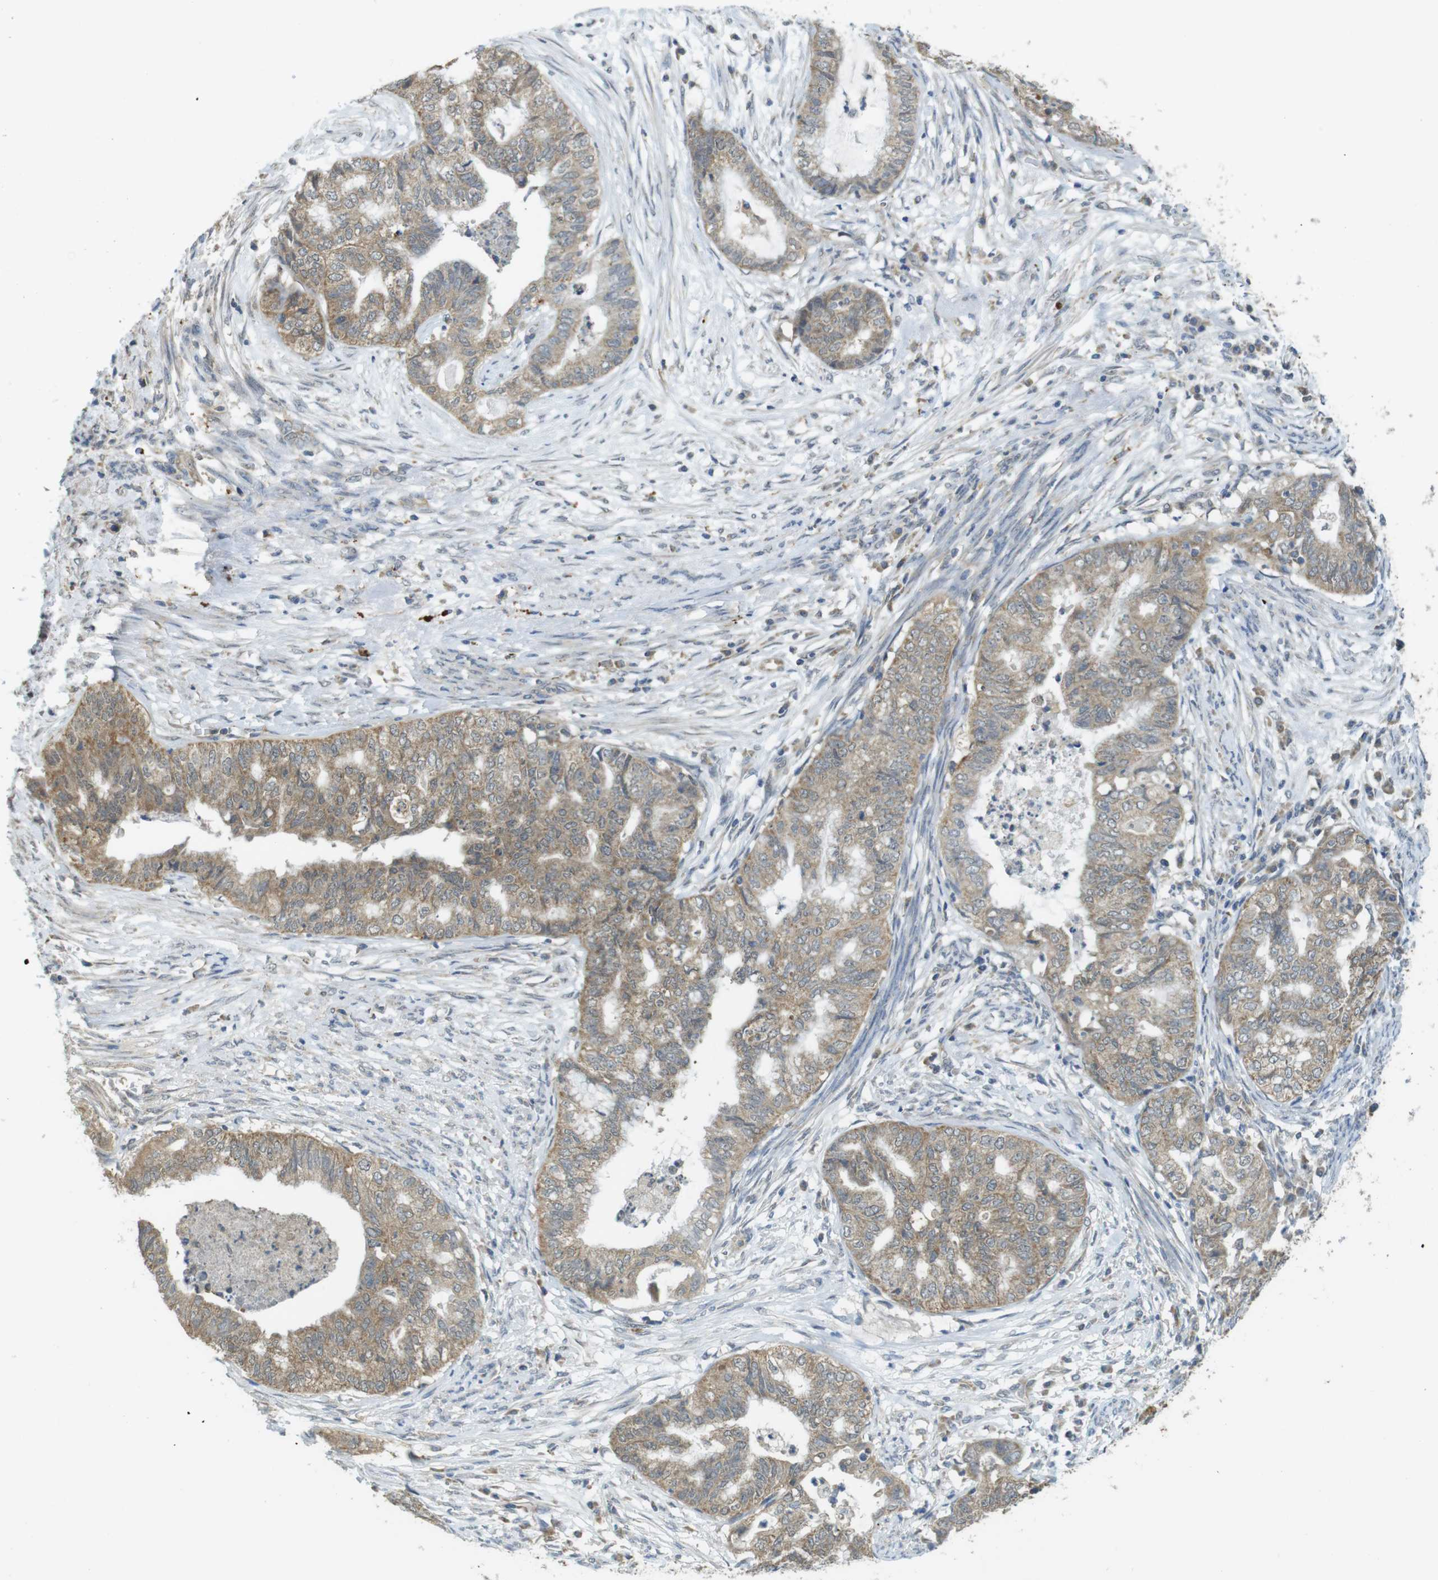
{"staining": {"intensity": "weak", "quantity": ">75%", "location": "cytoplasmic/membranous"}, "tissue": "endometrial cancer", "cell_type": "Tumor cells", "image_type": "cancer", "snomed": [{"axis": "morphology", "description": "Adenocarcinoma, NOS"}, {"axis": "topography", "description": "Endometrium"}], "caption": "Protein expression analysis of human endometrial cancer reveals weak cytoplasmic/membranous expression in approximately >75% of tumor cells.", "gene": "BRI3BP", "patient": {"sex": "female", "age": 79}}